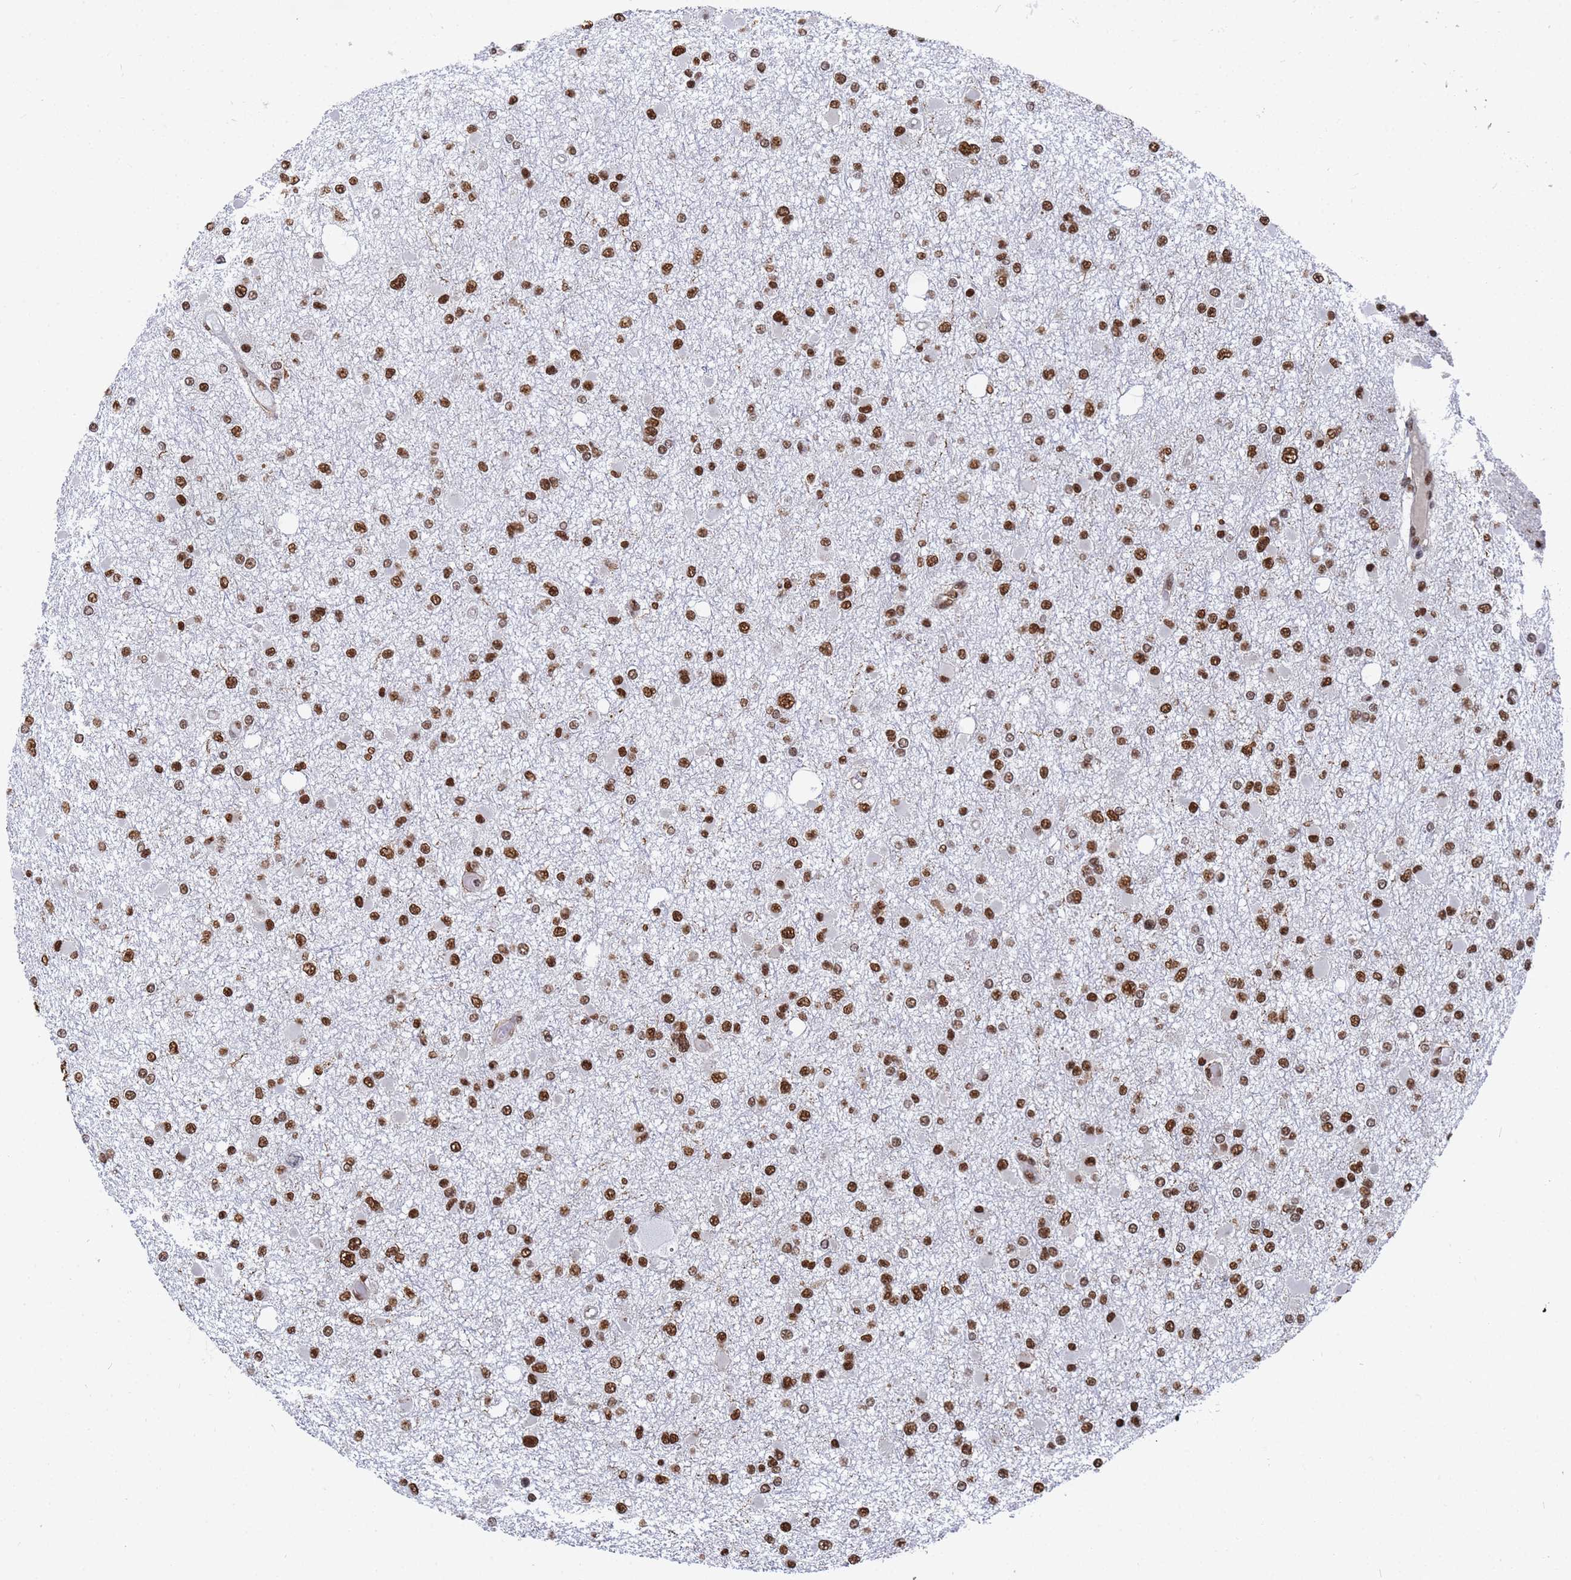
{"staining": {"intensity": "strong", "quantity": ">75%", "location": "nuclear"}, "tissue": "glioma", "cell_type": "Tumor cells", "image_type": "cancer", "snomed": [{"axis": "morphology", "description": "Glioma, malignant, Low grade"}, {"axis": "topography", "description": "Brain"}], "caption": "A brown stain labels strong nuclear expression of a protein in glioma tumor cells. The protein is shown in brown color, while the nuclei are stained blue.", "gene": "RAVER2", "patient": {"sex": "female", "age": 22}}